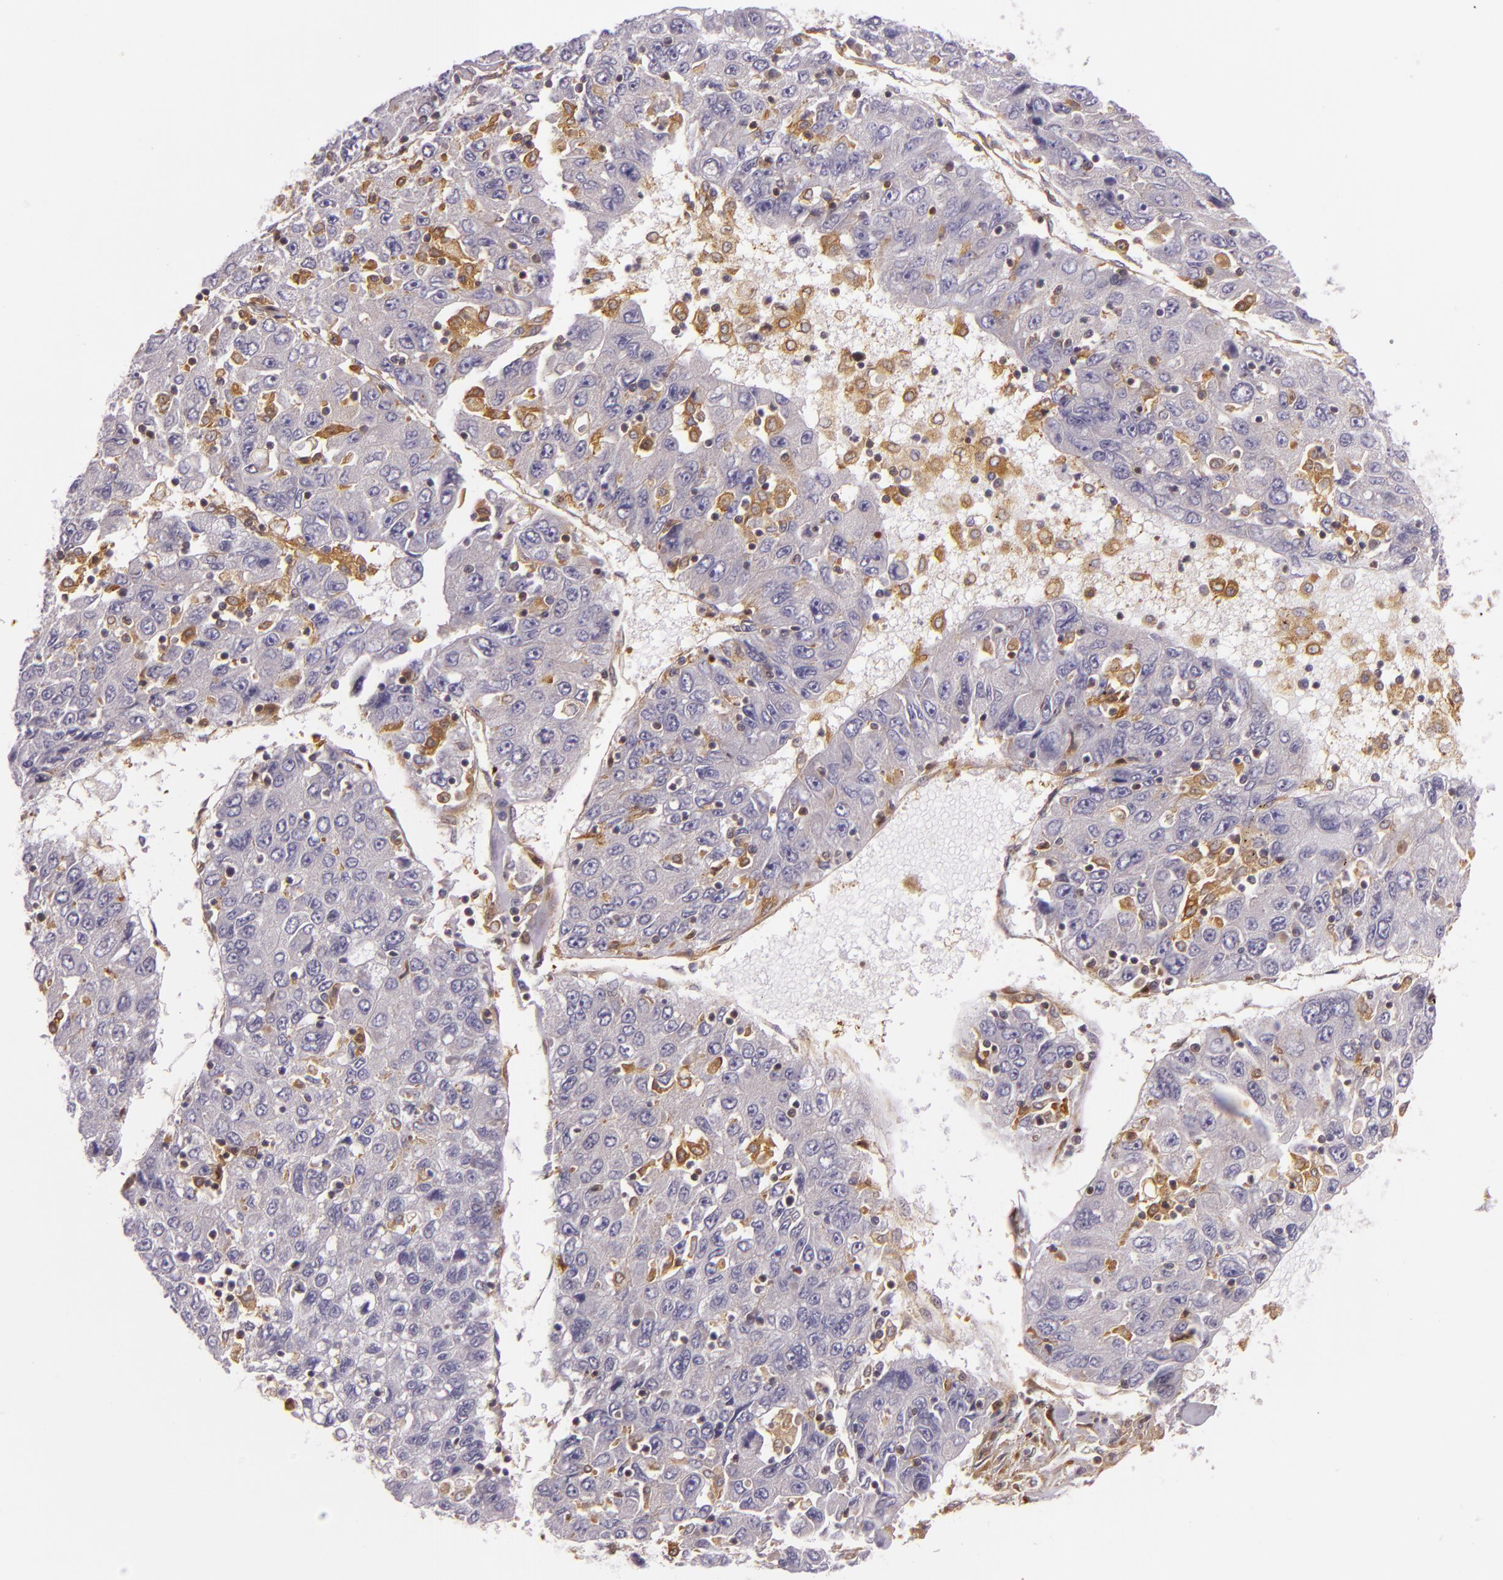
{"staining": {"intensity": "moderate", "quantity": "<25%", "location": "cytoplasmic/membranous"}, "tissue": "liver cancer", "cell_type": "Tumor cells", "image_type": "cancer", "snomed": [{"axis": "morphology", "description": "Carcinoma, Hepatocellular, NOS"}, {"axis": "topography", "description": "Liver"}], "caption": "A micrograph of liver cancer stained for a protein demonstrates moderate cytoplasmic/membranous brown staining in tumor cells. (DAB (3,3'-diaminobenzidine) IHC, brown staining for protein, blue staining for nuclei).", "gene": "TLN1", "patient": {"sex": "male", "age": 49}}